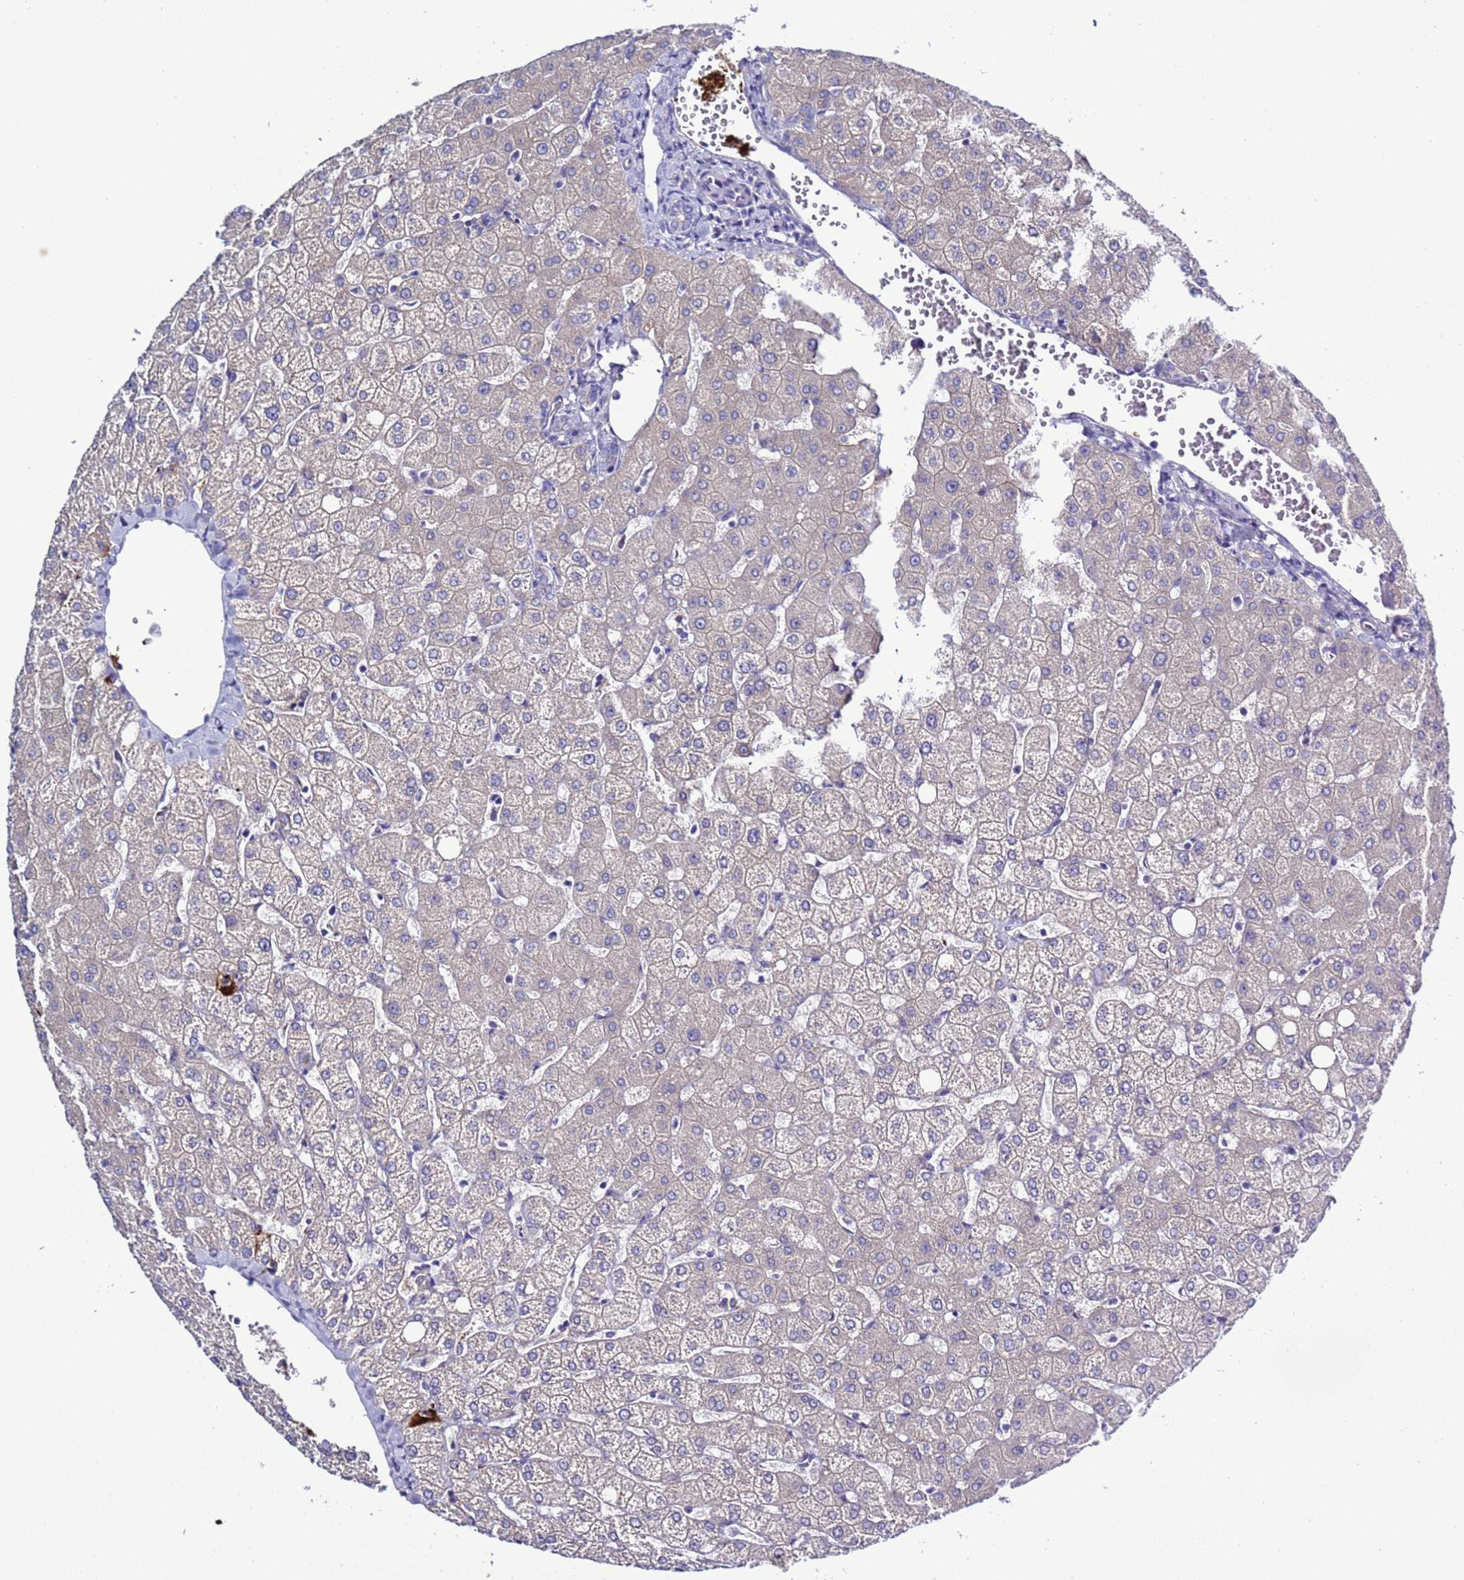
{"staining": {"intensity": "negative", "quantity": "none", "location": "none"}, "tissue": "liver", "cell_type": "Cholangiocytes", "image_type": "normal", "snomed": [{"axis": "morphology", "description": "Normal tissue, NOS"}, {"axis": "topography", "description": "Liver"}], "caption": "DAB (3,3'-diaminobenzidine) immunohistochemical staining of benign liver displays no significant expression in cholangiocytes. (Immunohistochemistry, brightfield microscopy, high magnification).", "gene": "C4orf46", "patient": {"sex": "female", "age": 54}}